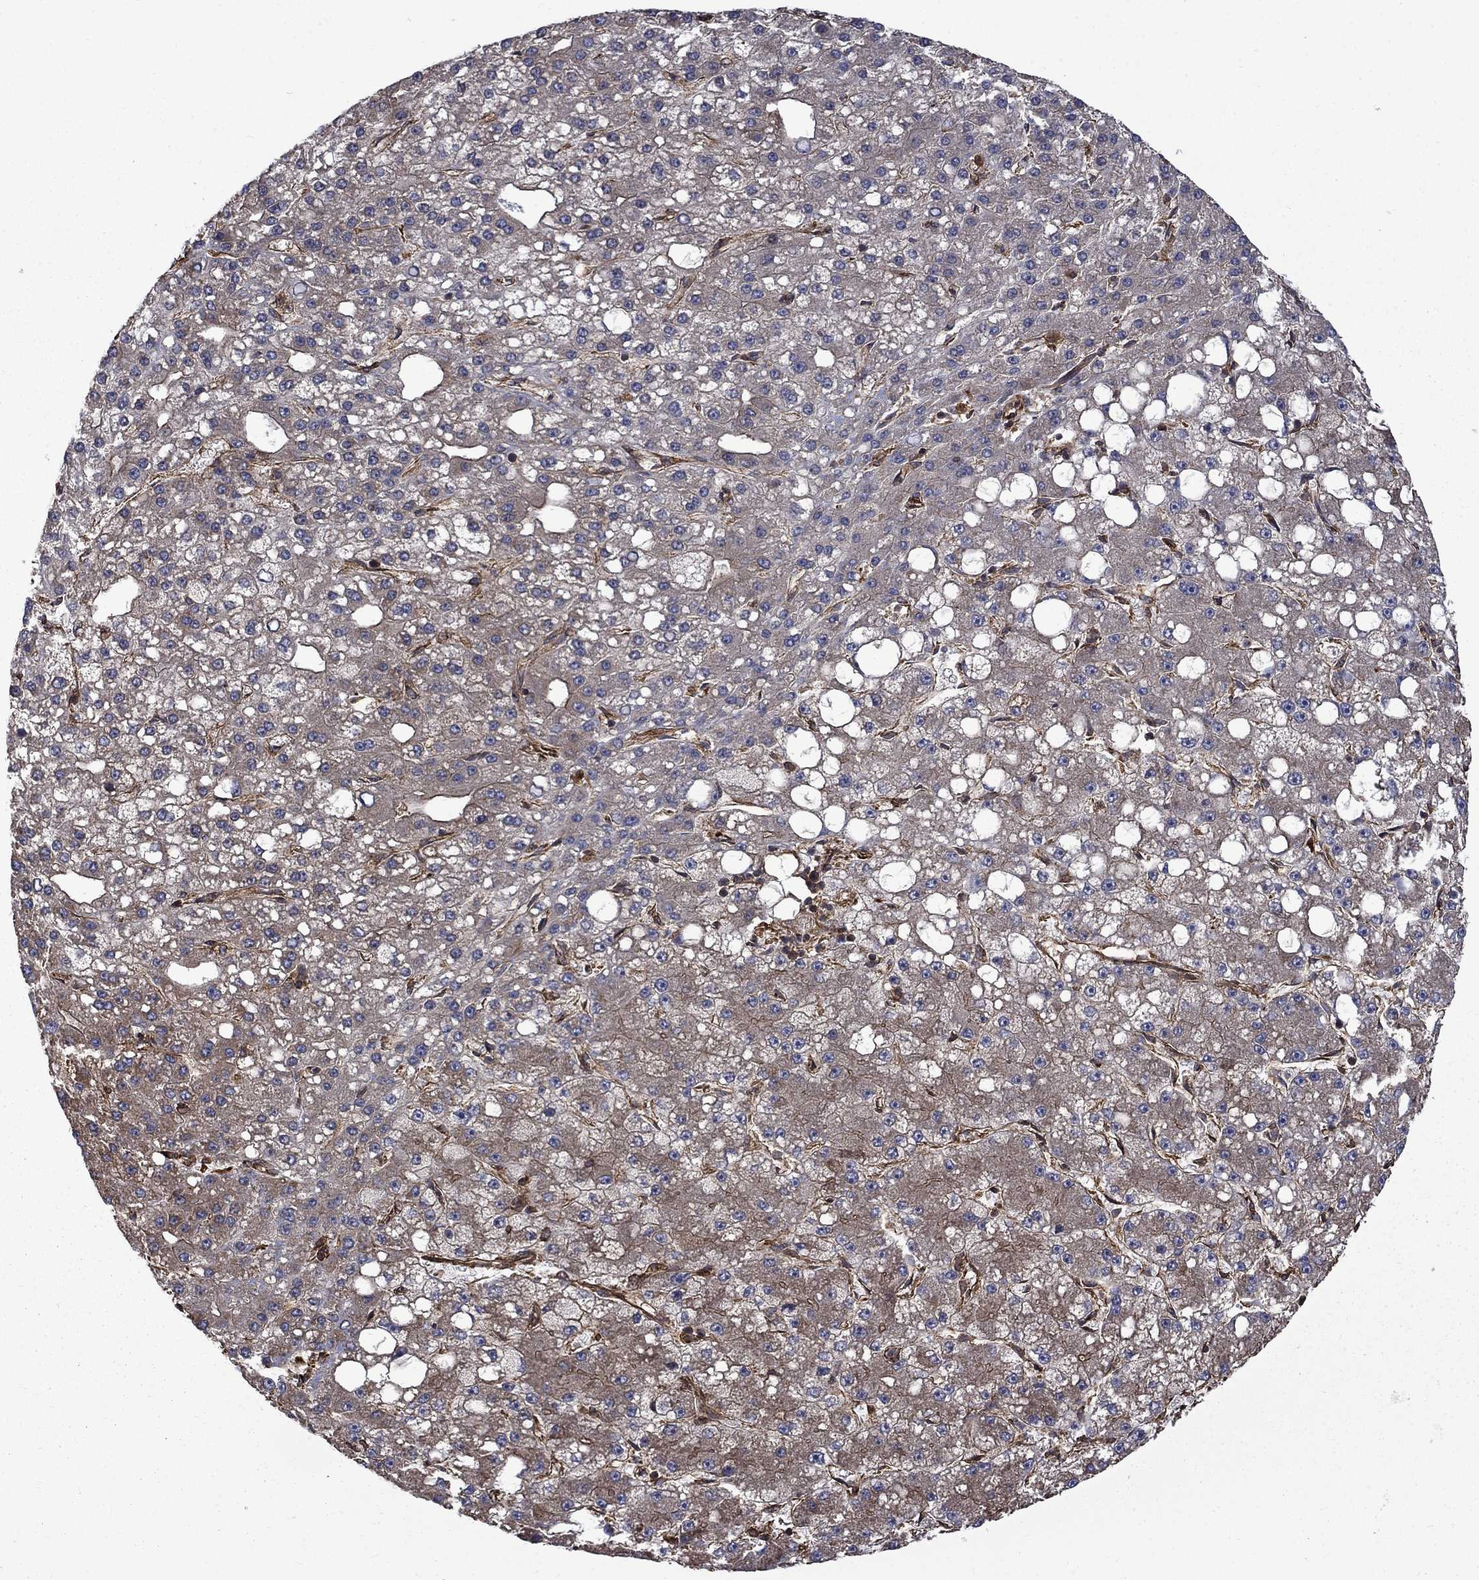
{"staining": {"intensity": "weak", "quantity": "25%-75%", "location": "cytoplasmic/membranous"}, "tissue": "liver cancer", "cell_type": "Tumor cells", "image_type": "cancer", "snomed": [{"axis": "morphology", "description": "Carcinoma, Hepatocellular, NOS"}, {"axis": "topography", "description": "Liver"}], "caption": "Brown immunohistochemical staining in liver cancer exhibits weak cytoplasmic/membranous positivity in about 25%-75% of tumor cells. (DAB IHC with brightfield microscopy, high magnification).", "gene": "CUTC", "patient": {"sex": "male", "age": 67}}